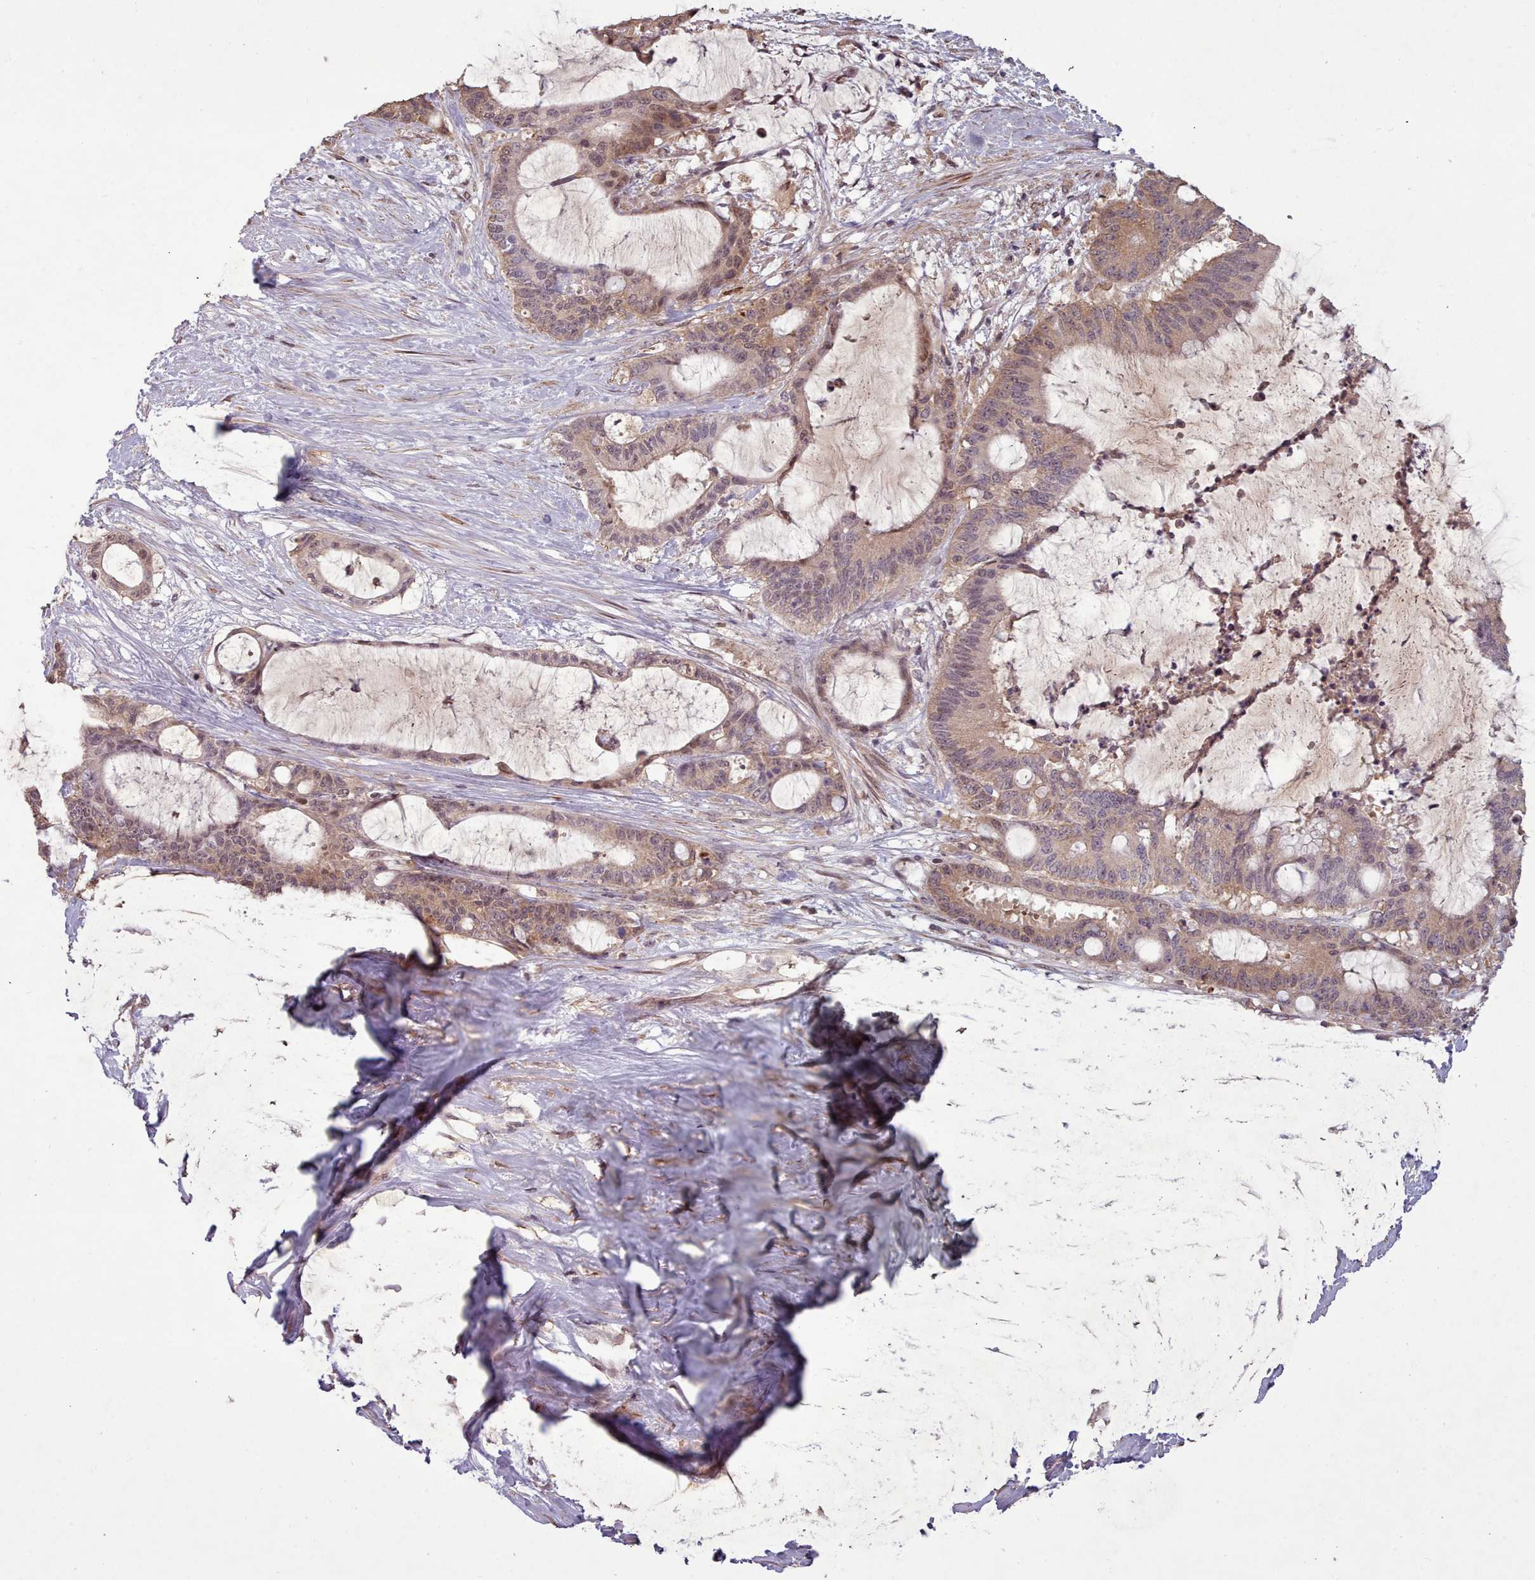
{"staining": {"intensity": "moderate", "quantity": "25%-75%", "location": "cytoplasmic/membranous,nuclear"}, "tissue": "liver cancer", "cell_type": "Tumor cells", "image_type": "cancer", "snomed": [{"axis": "morphology", "description": "Normal tissue, NOS"}, {"axis": "morphology", "description": "Cholangiocarcinoma"}, {"axis": "topography", "description": "Liver"}, {"axis": "topography", "description": "Peripheral nerve tissue"}], "caption": "The image demonstrates a brown stain indicating the presence of a protein in the cytoplasmic/membranous and nuclear of tumor cells in liver cancer.", "gene": "CDC6", "patient": {"sex": "female", "age": 73}}